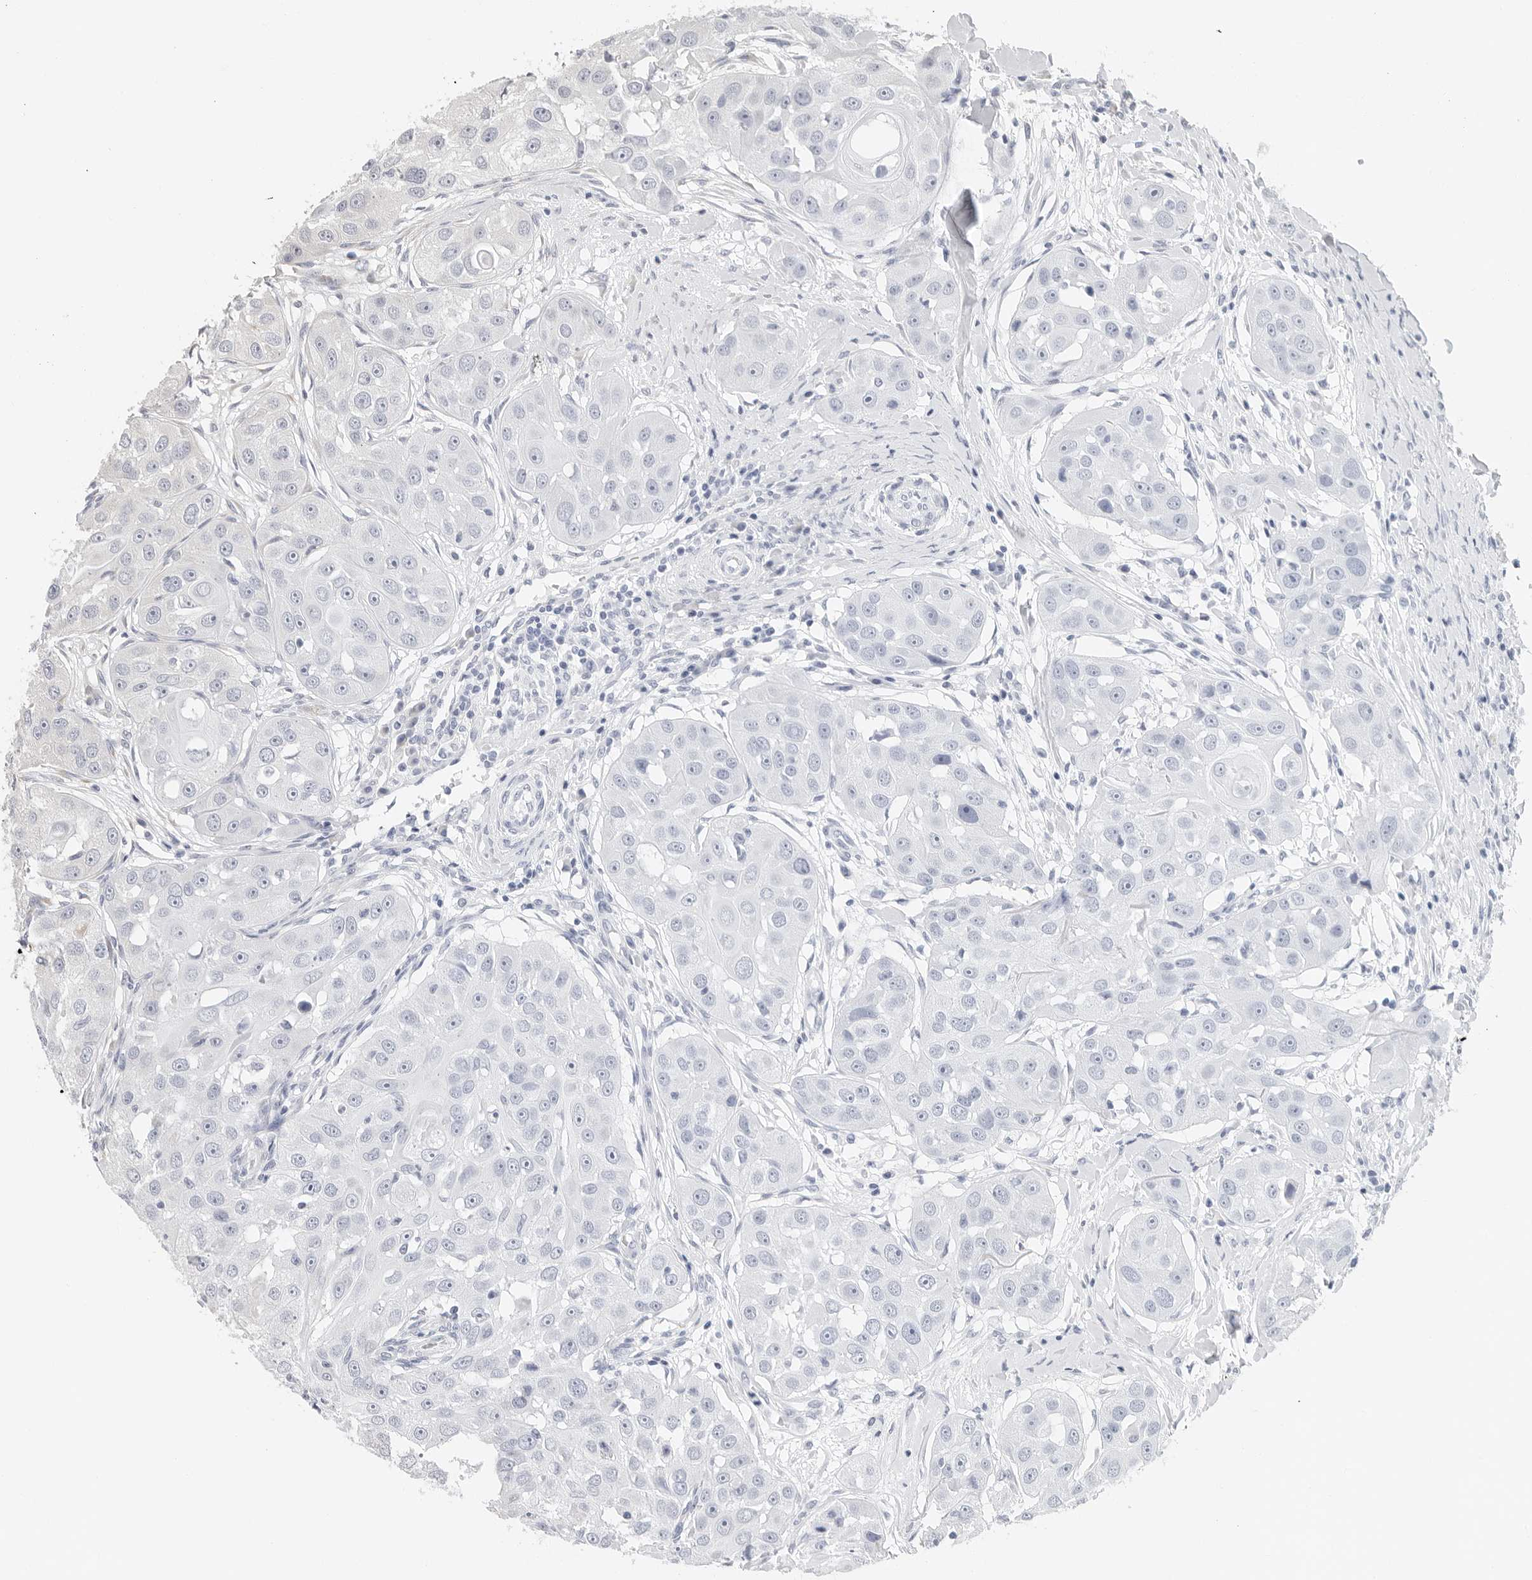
{"staining": {"intensity": "negative", "quantity": "none", "location": "none"}, "tissue": "head and neck cancer", "cell_type": "Tumor cells", "image_type": "cancer", "snomed": [{"axis": "morphology", "description": "Normal tissue, NOS"}, {"axis": "morphology", "description": "Squamous cell carcinoma, NOS"}, {"axis": "topography", "description": "Skeletal muscle"}, {"axis": "topography", "description": "Head-Neck"}], "caption": "An immunohistochemistry photomicrograph of squamous cell carcinoma (head and neck) is shown. There is no staining in tumor cells of squamous cell carcinoma (head and neck). (DAB IHC with hematoxylin counter stain).", "gene": "EDN2", "patient": {"sex": "male", "age": 51}}